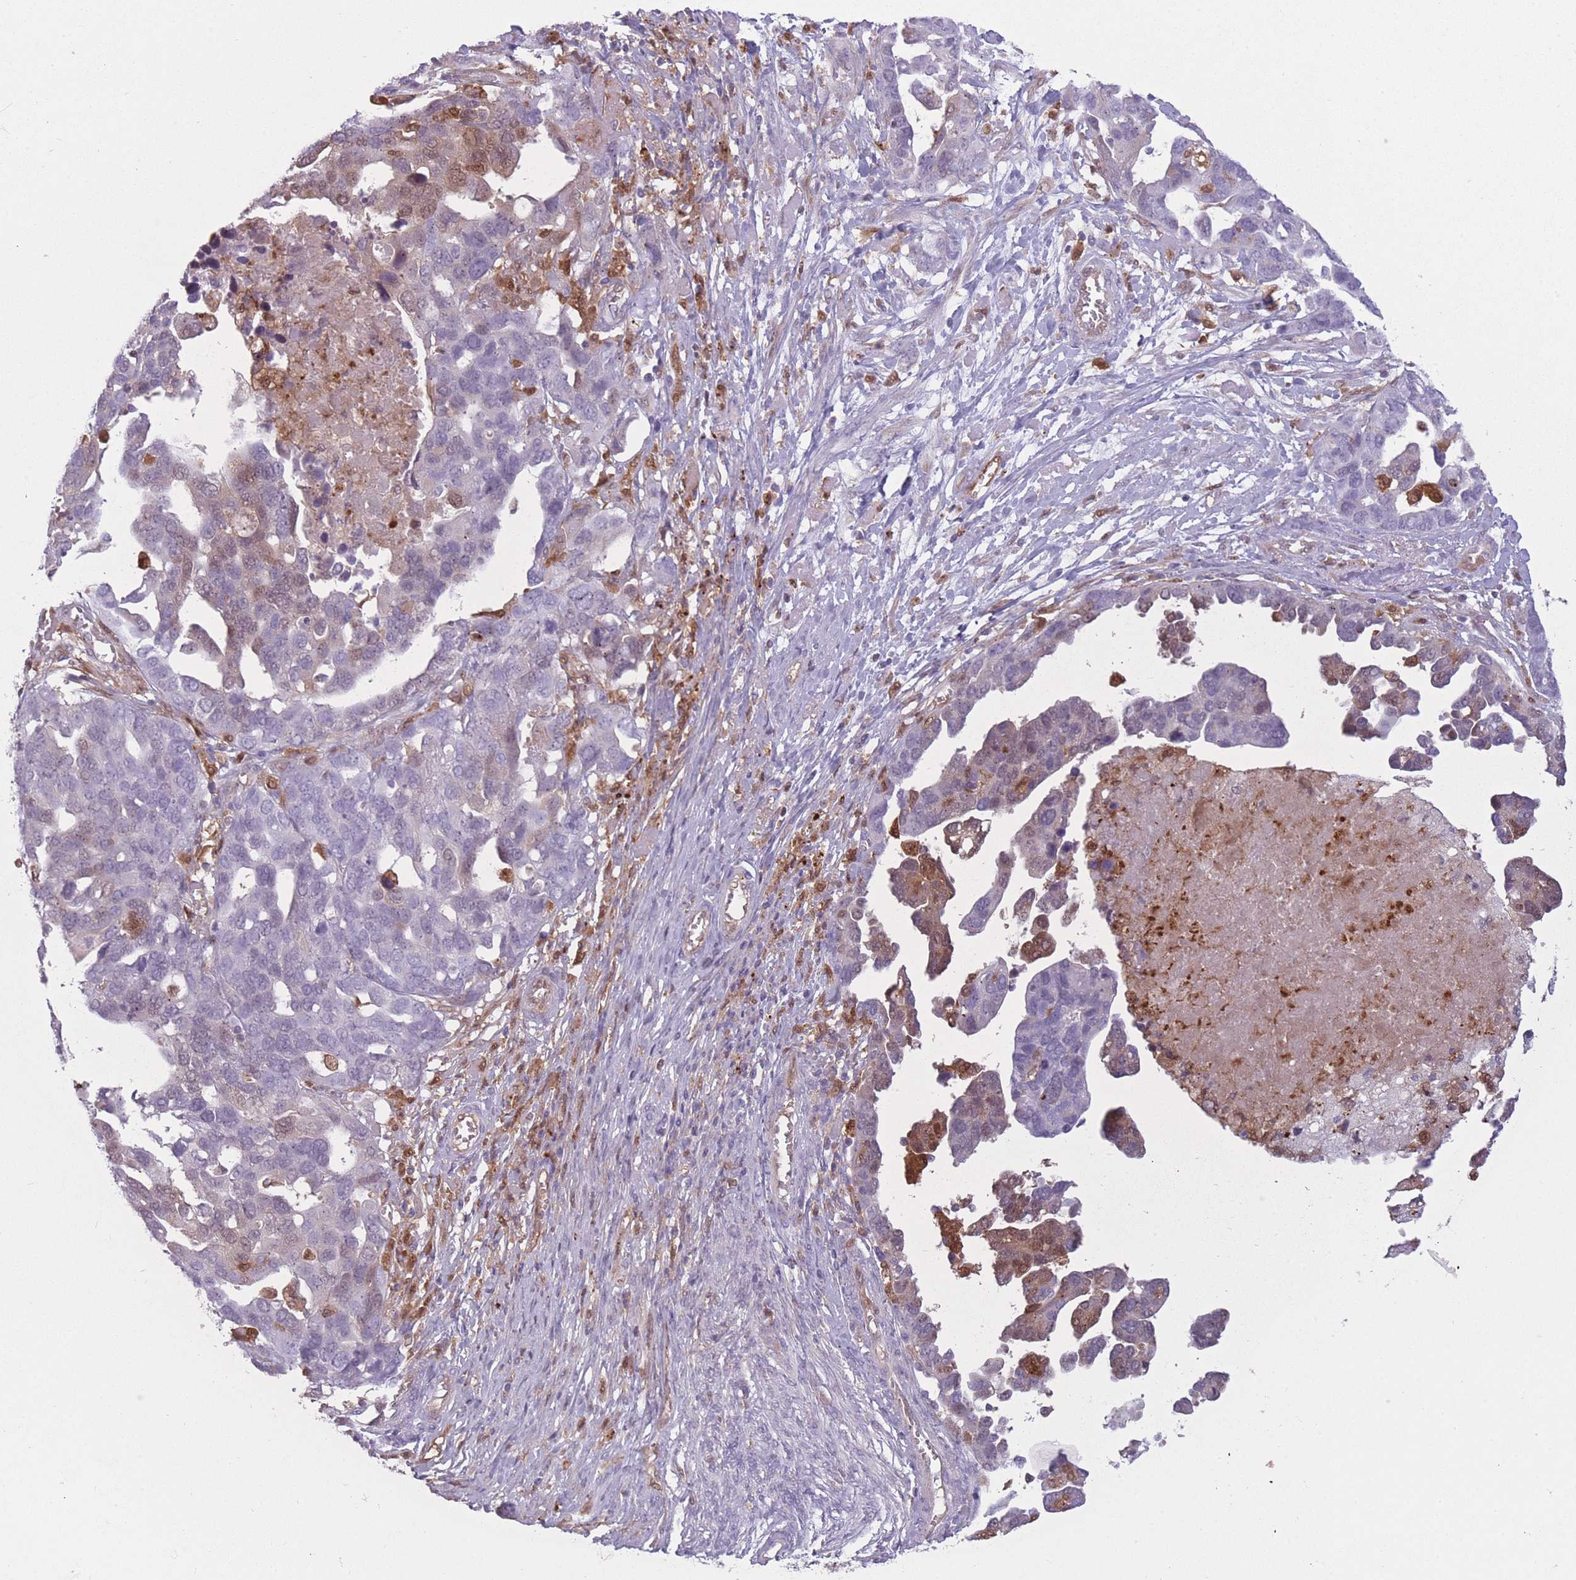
{"staining": {"intensity": "weak", "quantity": "<25%", "location": "cytoplasmic/membranous,nuclear"}, "tissue": "ovarian cancer", "cell_type": "Tumor cells", "image_type": "cancer", "snomed": [{"axis": "morphology", "description": "Cystadenocarcinoma, serous, NOS"}, {"axis": "topography", "description": "Ovary"}], "caption": "An IHC micrograph of ovarian serous cystadenocarcinoma is shown. There is no staining in tumor cells of ovarian serous cystadenocarcinoma.", "gene": "LGALS9", "patient": {"sex": "female", "age": 54}}